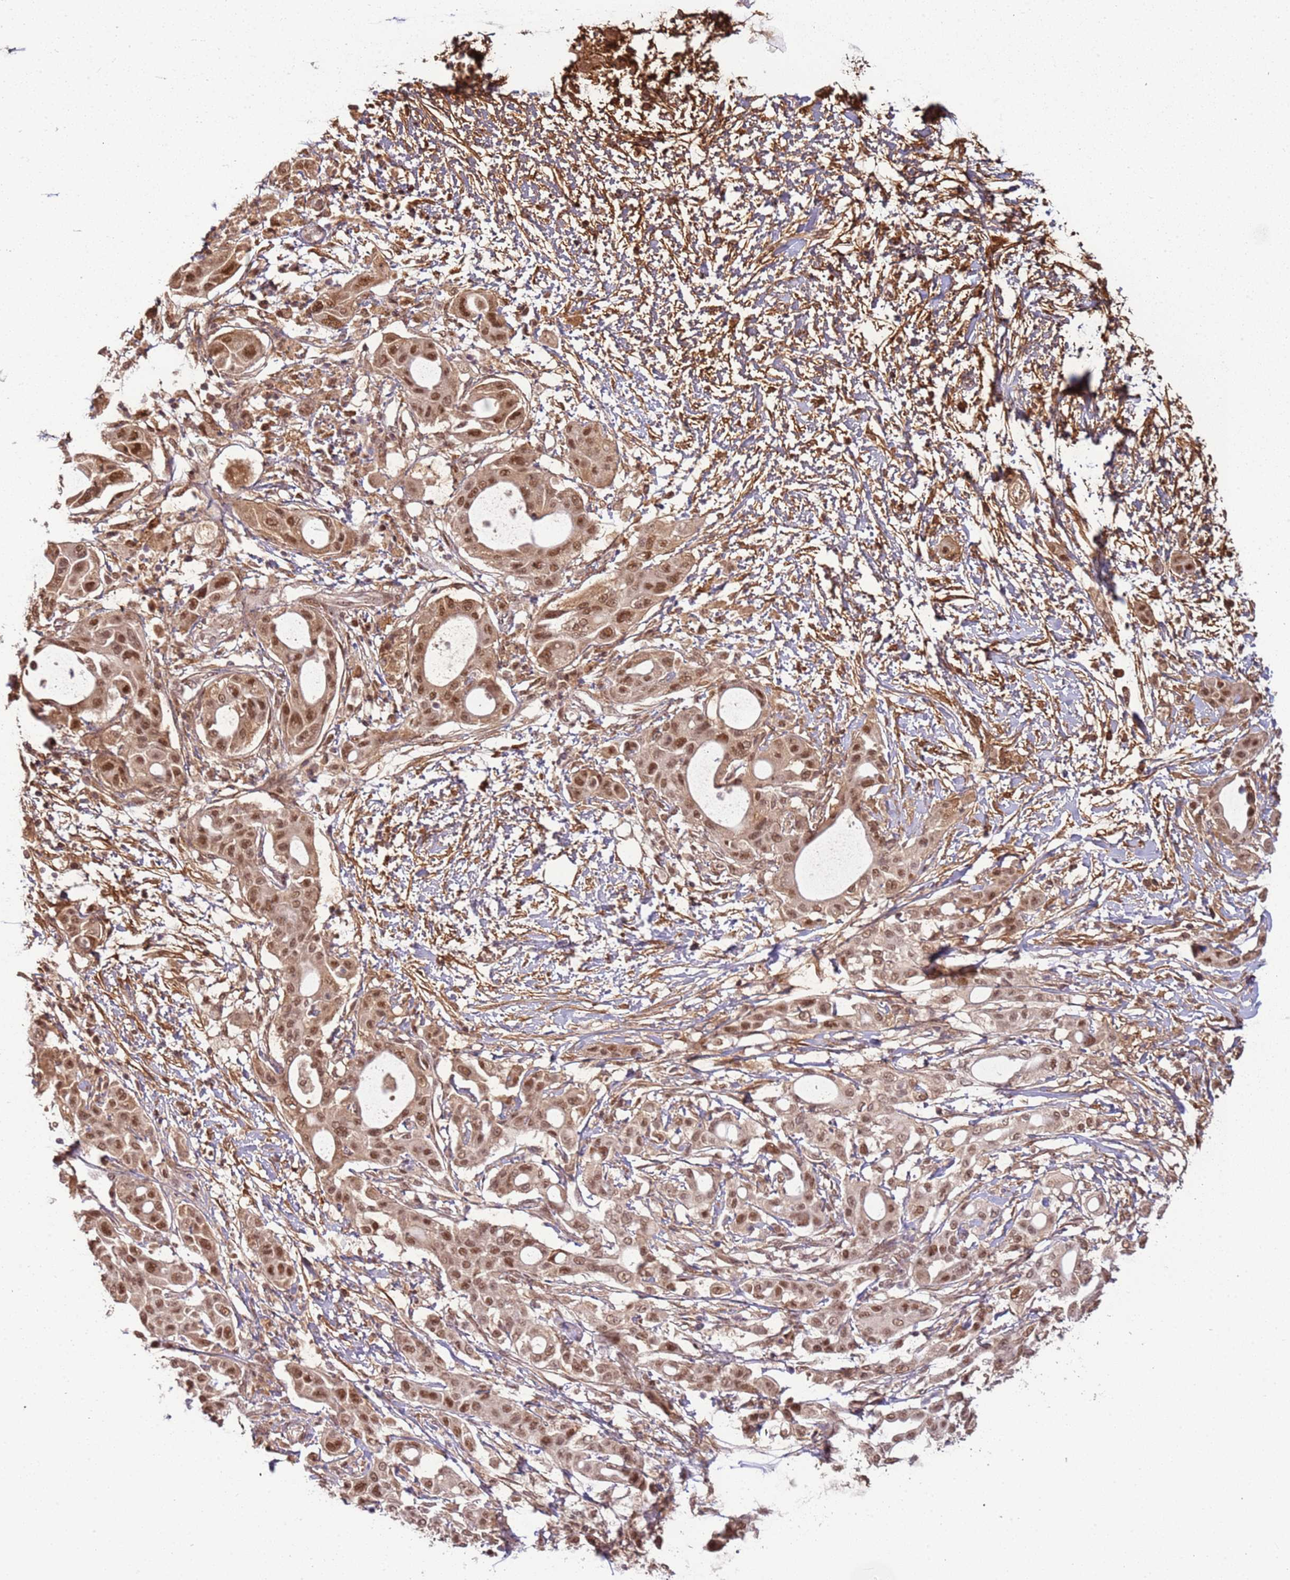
{"staining": {"intensity": "moderate", "quantity": ">75%", "location": "nuclear"}, "tissue": "pancreatic cancer", "cell_type": "Tumor cells", "image_type": "cancer", "snomed": [{"axis": "morphology", "description": "Adenocarcinoma, NOS"}, {"axis": "topography", "description": "Pancreas"}], "caption": "The histopathology image demonstrates a brown stain indicating the presence of a protein in the nuclear of tumor cells in adenocarcinoma (pancreatic).", "gene": "POLR3H", "patient": {"sex": "male", "age": 68}}